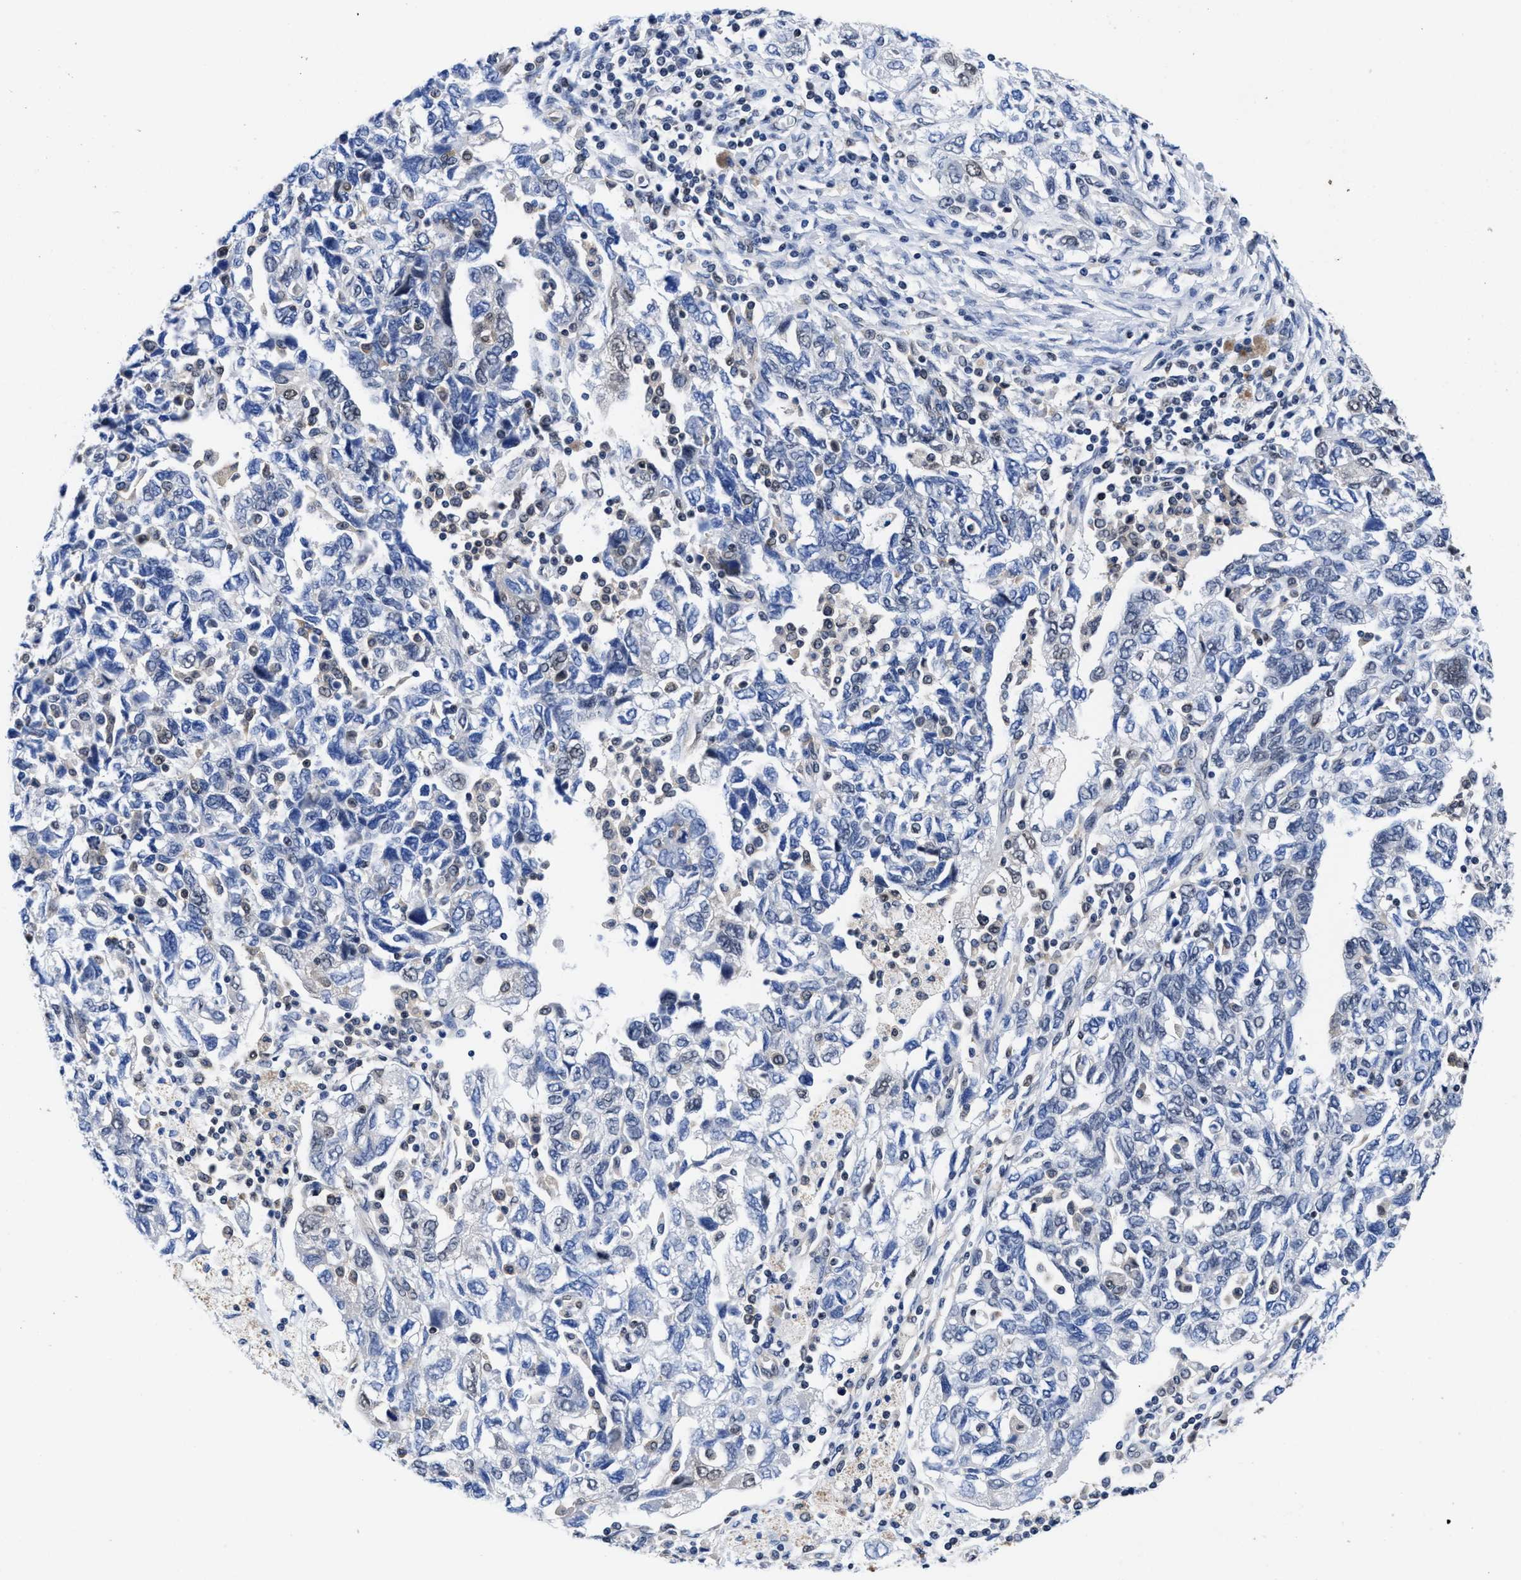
{"staining": {"intensity": "weak", "quantity": "<25%", "location": "cytoplasmic/membranous,nuclear"}, "tissue": "ovarian cancer", "cell_type": "Tumor cells", "image_type": "cancer", "snomed": [{"axis": "morphology", "description": "Carcinoma, NOS"}, {"axis": "morphology", "description": "Cystadenocarcinoma, serous, NOS"}, {"axis": "topography", "description": "Ovary"}], "caption": "The IHC micrograph has no significant staining in tumor cells of ovarian cancer tissue.", "gene": "ACLY", "patient": {"sex": "female", "age": 69}}